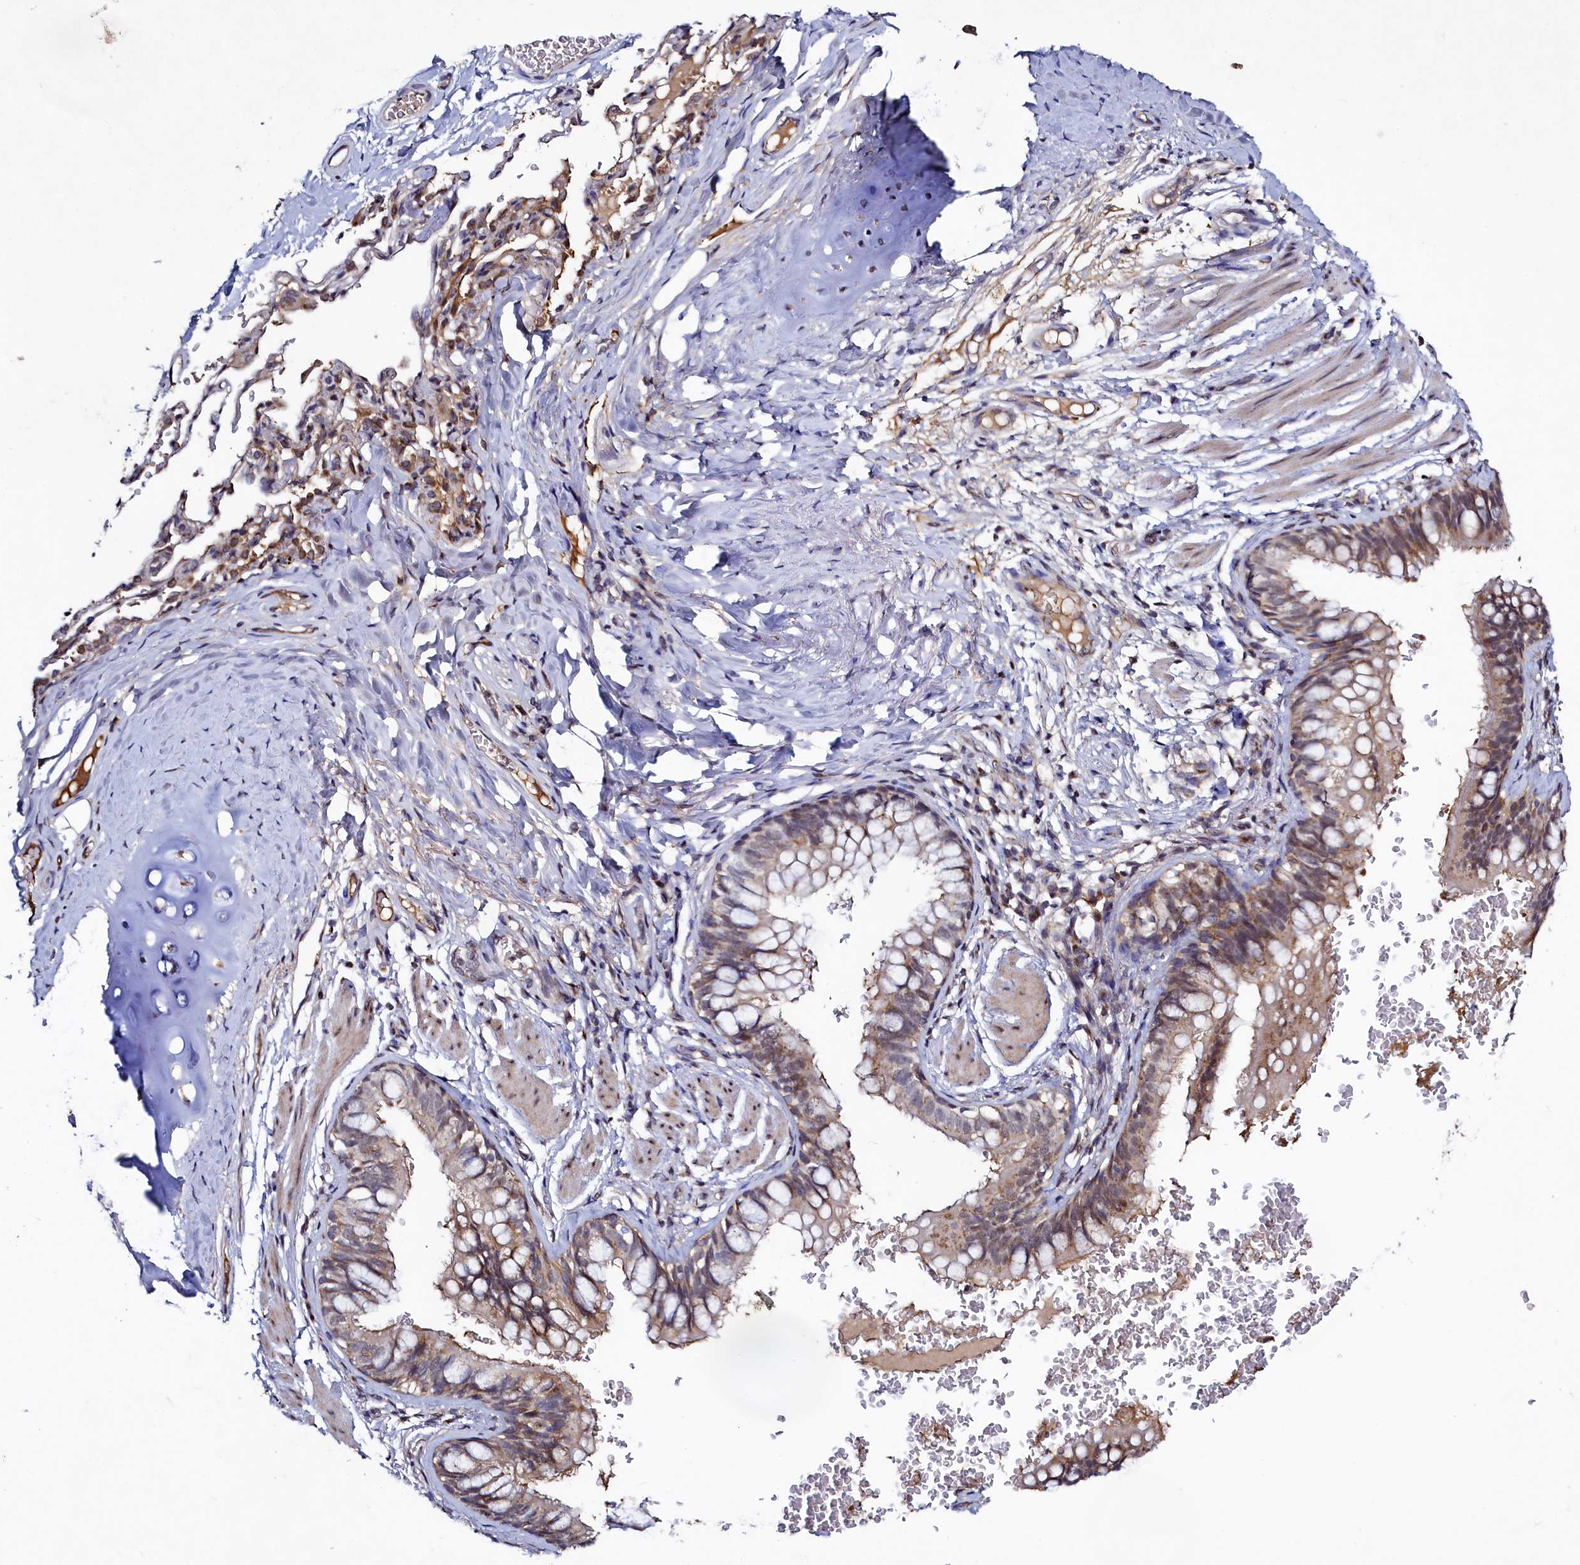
{"staining": {"intensity": "weak", "quantity": ">75%", "location": "cytoplasmic/membranous"}, "tissue": "bronchus", "cell_type": "Respiratory epithelial cells", "image_type": "normal", "snomed": [{"axis": "morphology", "description": "Normal tissue, NOS"}, {"axis": "topography", "description": "Cartilage tissue"}, {"axis": "topography", "description": "Bronchus"}], "caption": "Respiratory epithelial cells display low levels of weak cytoplasmic/membranous positivity in about >75% of cells in unremarkable bronchus. Using DAB (brown) and hematoxylin (blue) stains, captured at high magnification using brightfield microscopy.", "gene": "SEC24C", "patient": {"sex": "female", "age": 36}}